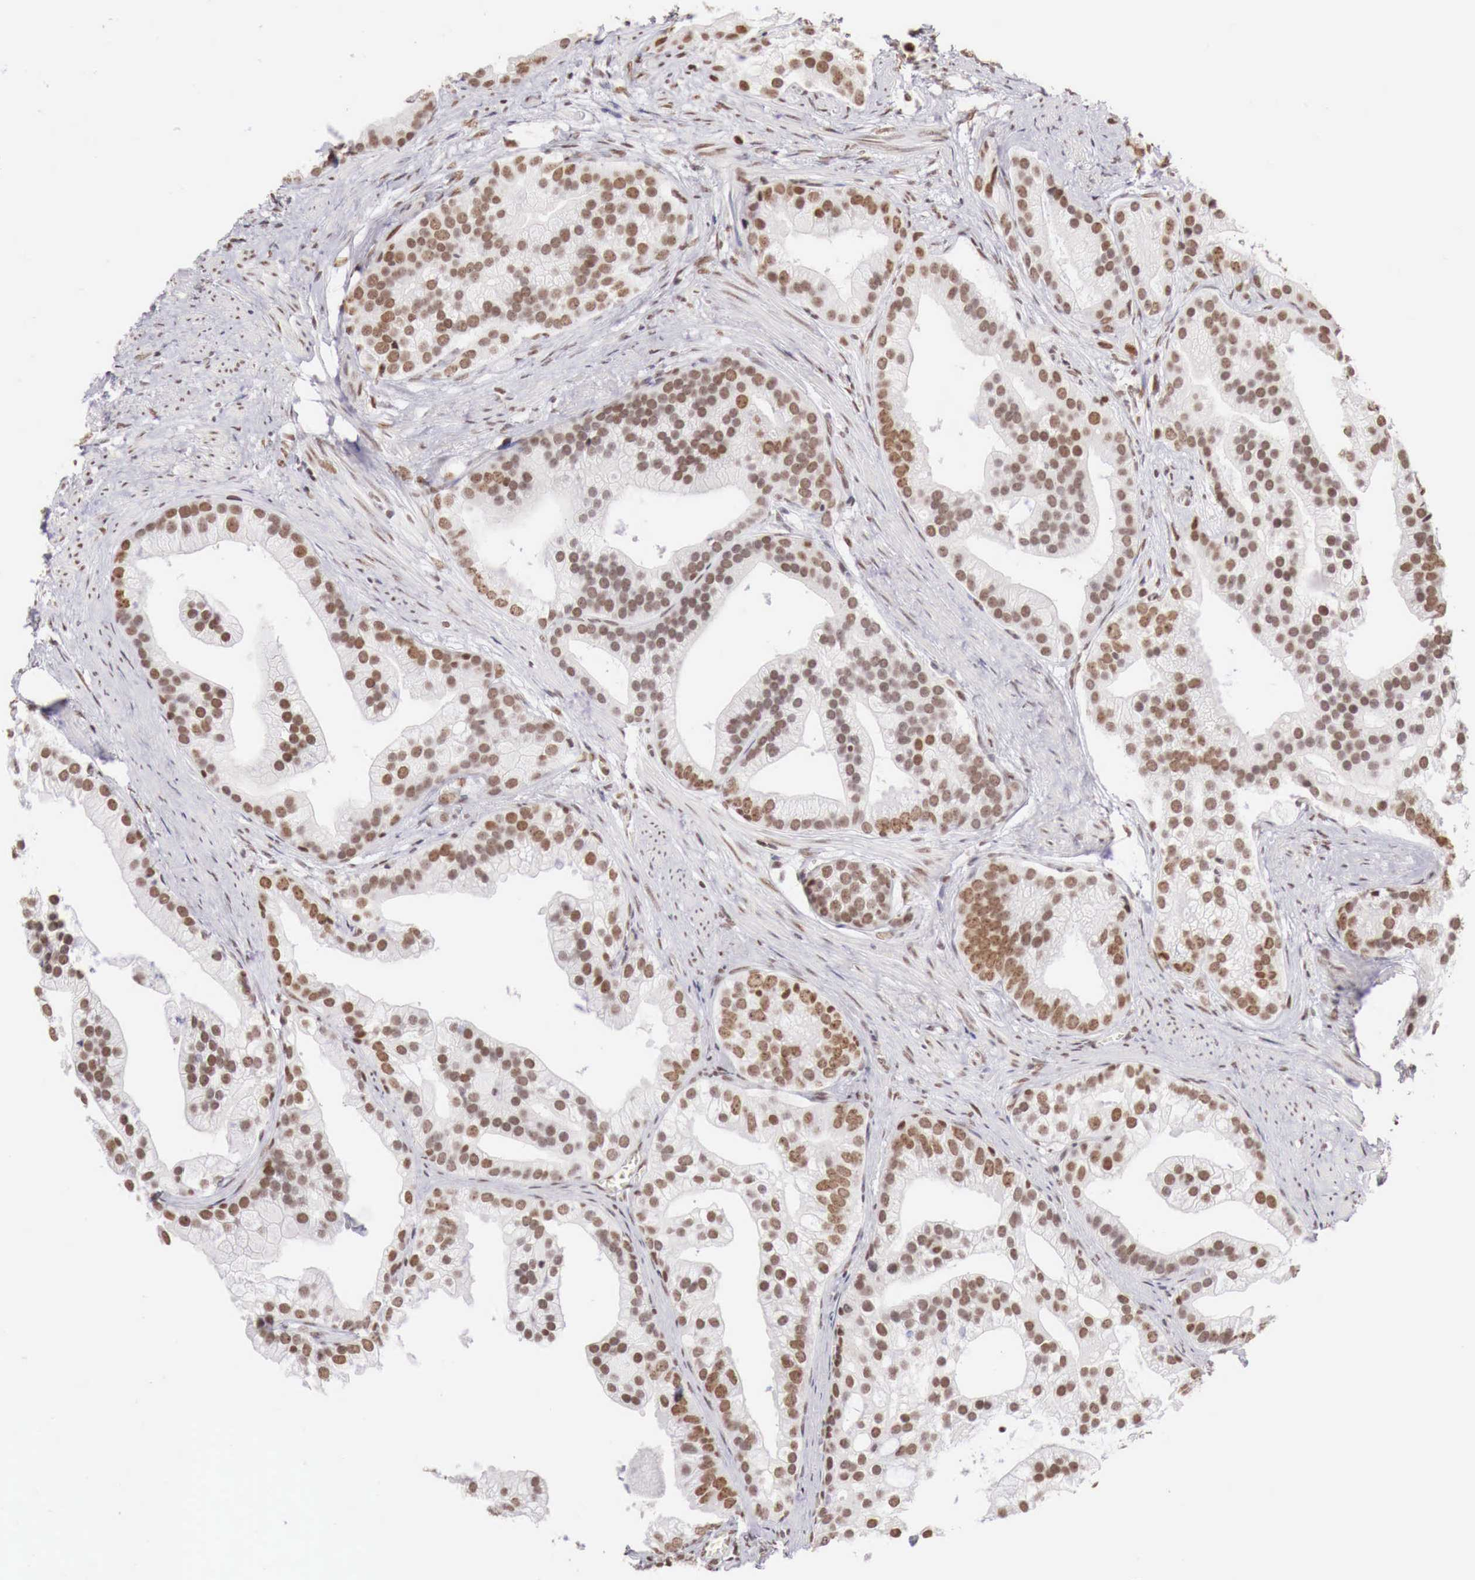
{"staining": {"intensity": "moderate", "quantity": "25%-75%", "location": "nuclear"}, "tissue": "prostate cancer", "cell_type": "Tumor cells", "image_type": "cancer", "snomed": [{"axis": "morphology", "description": "Adenocarcinoma, Medium grade"}, {"axis": "topography", "description": "Prostate"}], "caption": "This photomicrograph demonstrates immunohistochemistry staining of medium-grade adenocarcinoma (prostate), with medium moderate nuclear expression in about 25%-75% of tumor cells.", "gene": "PHF14", "patient": {"sex": "male", "age": 65}}